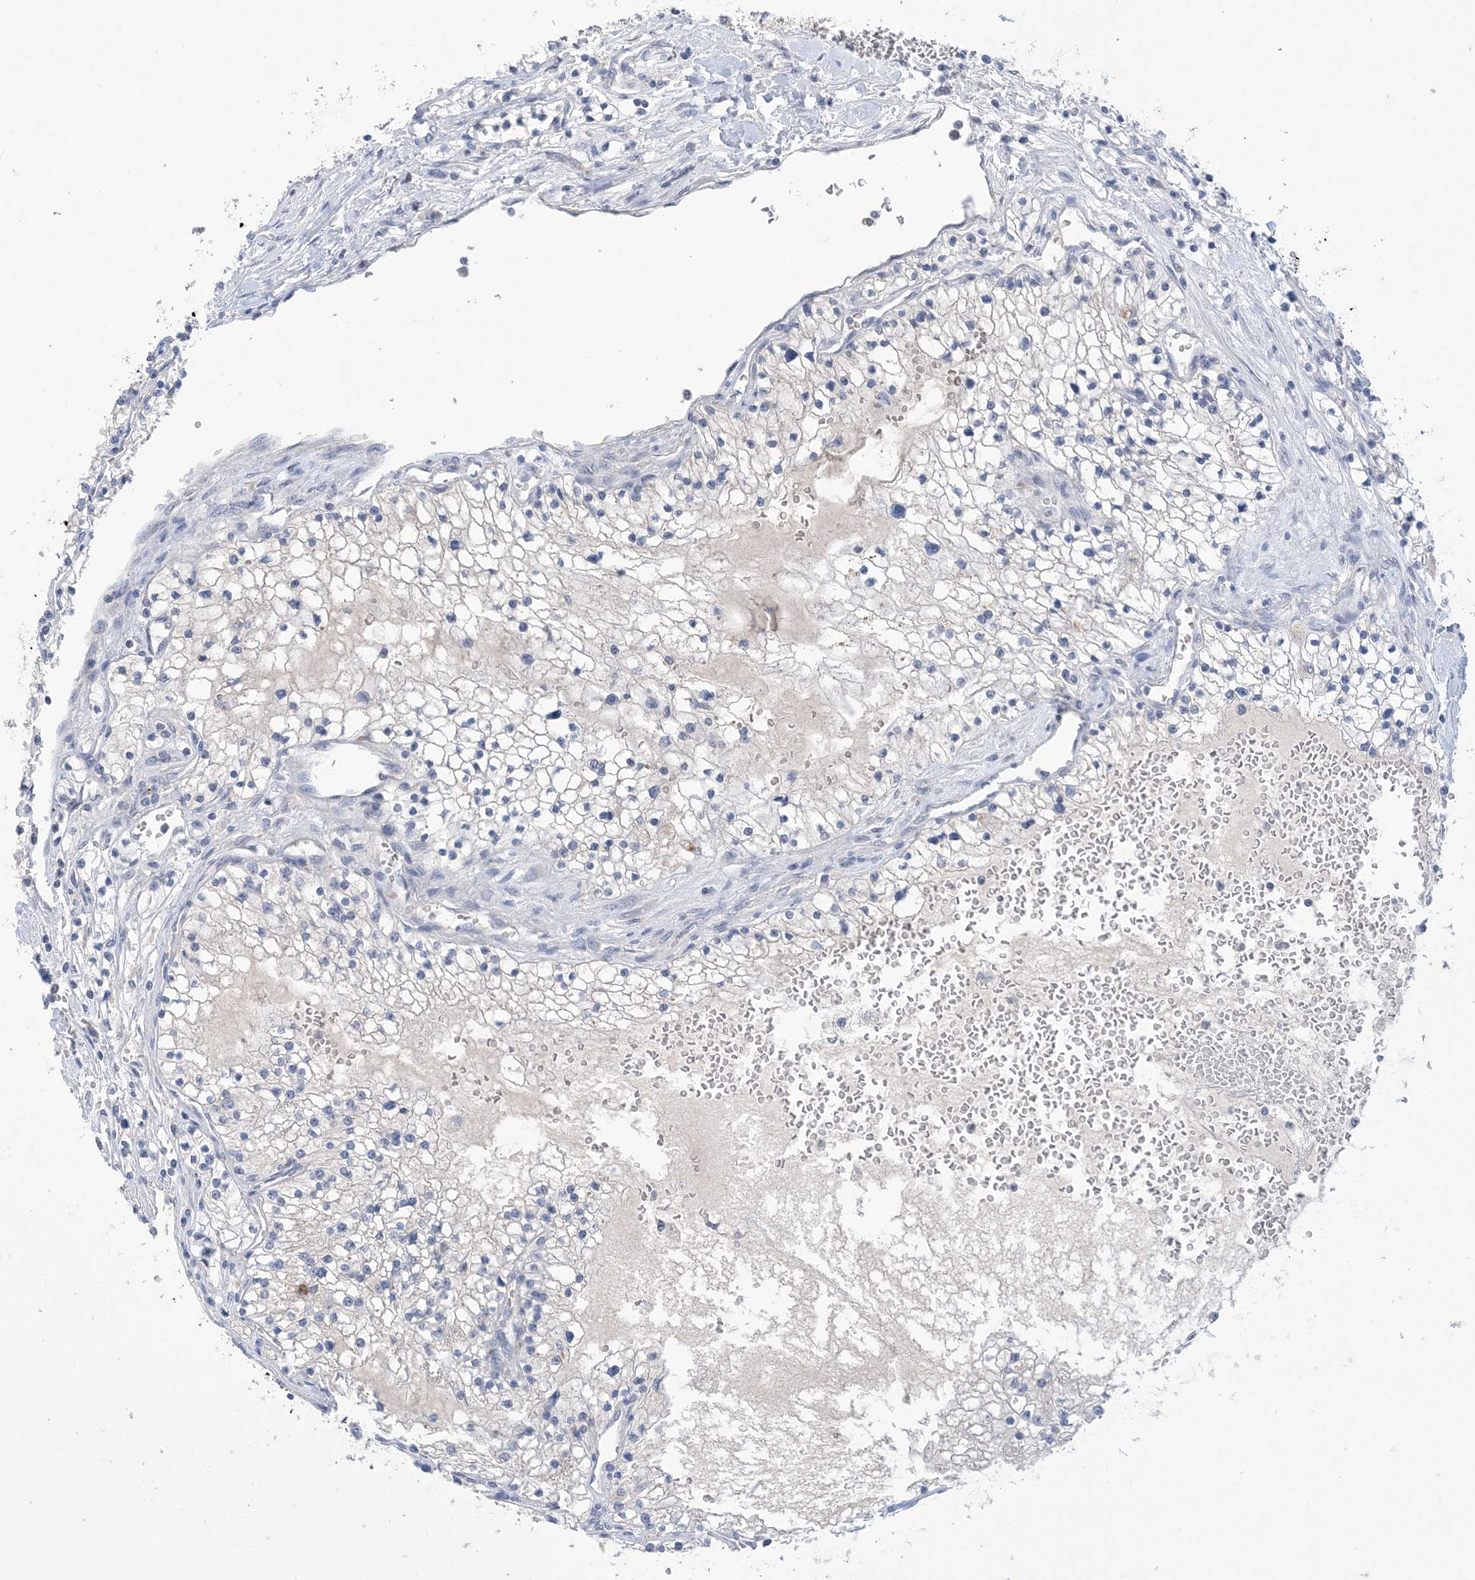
{"staining": {"intensity": "negative", "quantity": "none", "location": "none"}, "tissue": "renal cancer", "cell_type": "Tumor cells", "image_type": "cancer", "snomed": [{"axis": "morphology", "description": "Normal tissue, NOS"}, {"axis": "morphology", "description": "Adenocarcinoma, NOS"}, {"axis": "topography", "description": "Kidney"}], "caption": "Immunohistochemistry image of neoplastic tissue: renal cancer stained with DAB (3,3'-diaminobenzidine) reveals no significant protein expression in tumor cells.", "gene": "DSC3", "patient": {"sex": "male", "age": 68}}